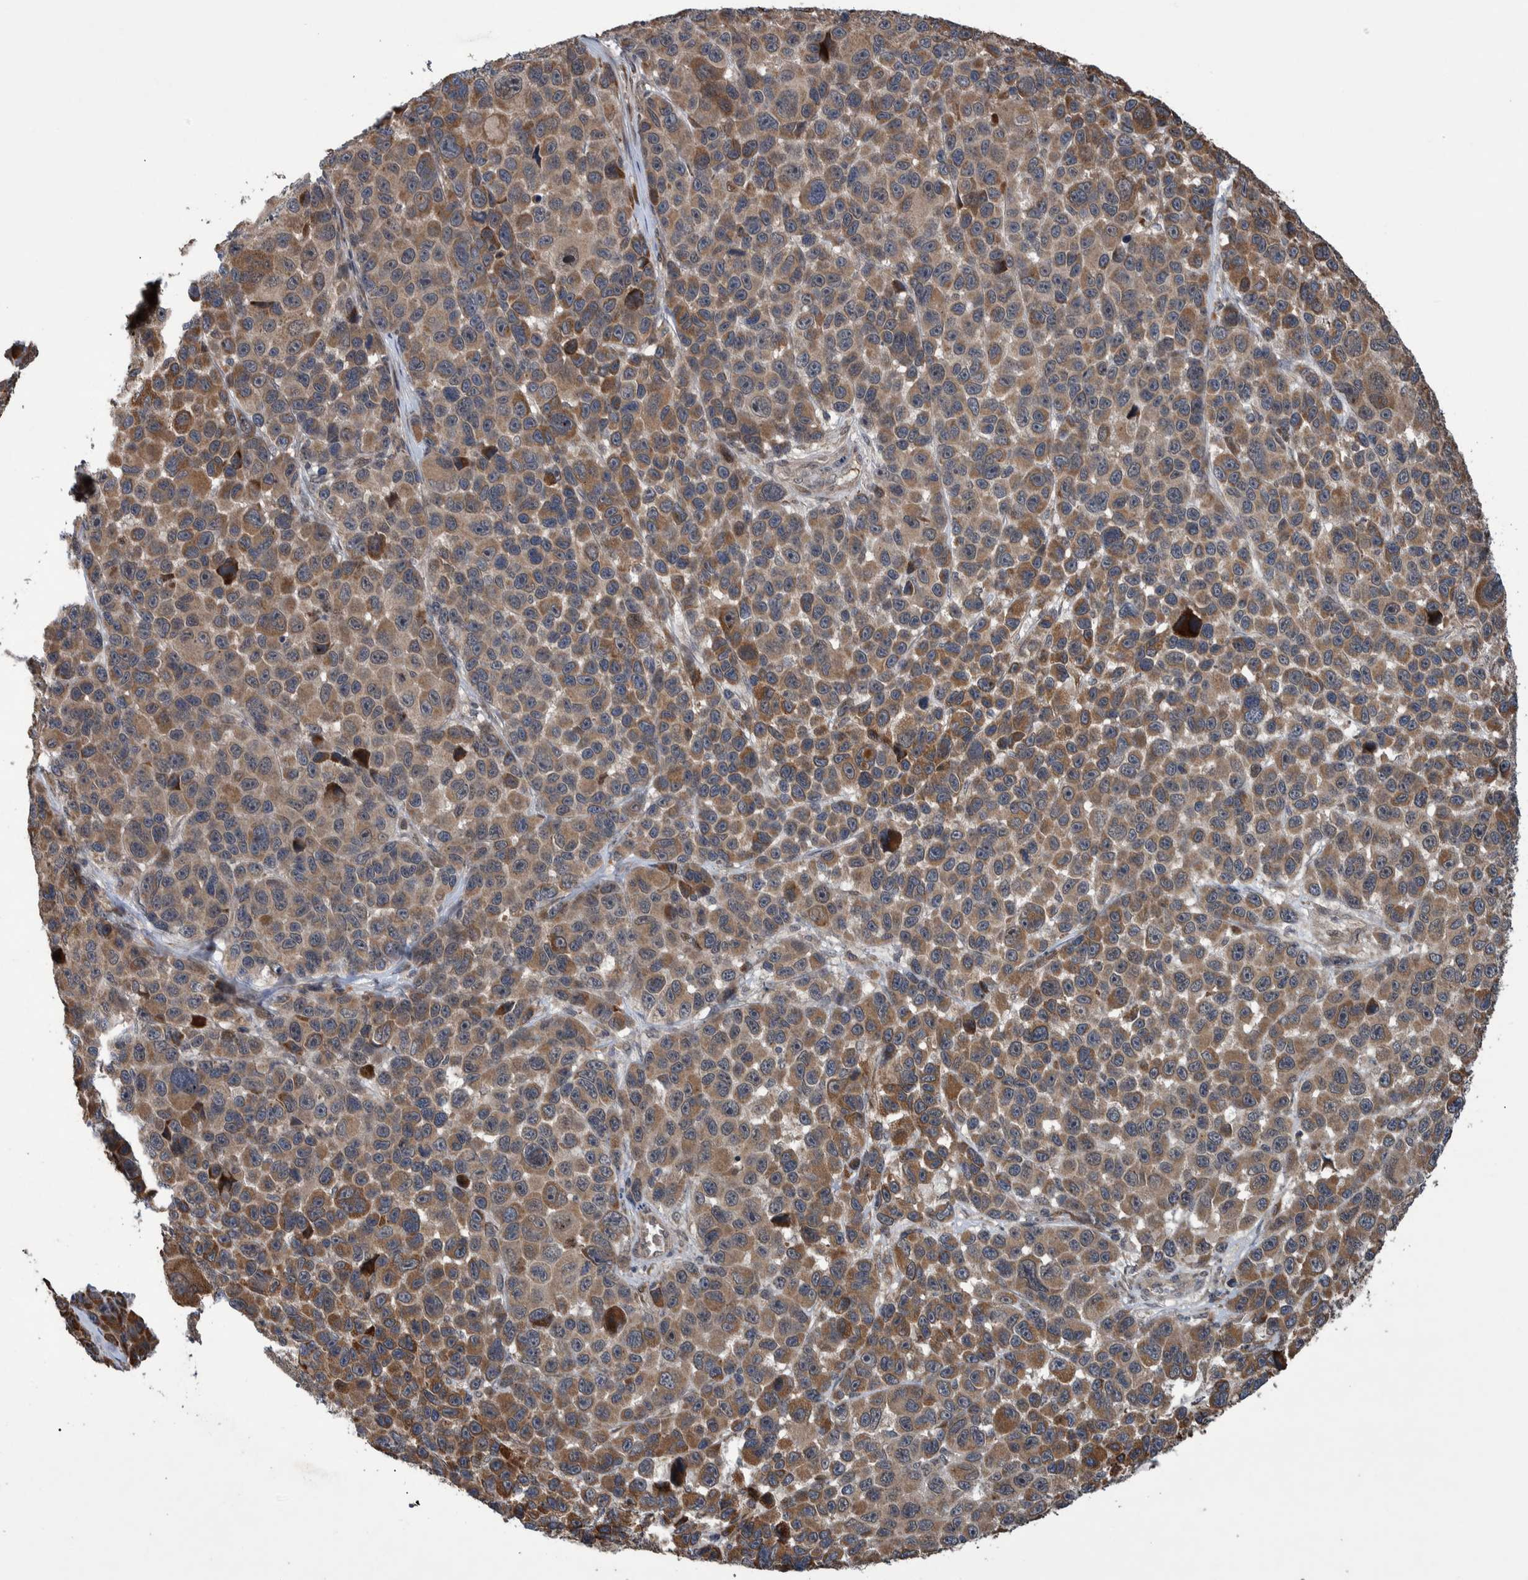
{"staining": {"intensity": "moderate", "quantity": ">75%", "location": "cytoplasmic/membranous"}, "tissue": "melanoma", "cell_type": "Tumor cells", "image_type": "cancer", "snomed": [{"axis": "morphology", "description": "Malignant melanoma, NOS"}, {"axis": "topography", "description": "Skin"}], "caption": "Malignant melanoma stained with a protein marker displays moderate staining in tumor cells.", "gene": "B3GNTL1", "patient": {"sex": "male", "age": 53}}